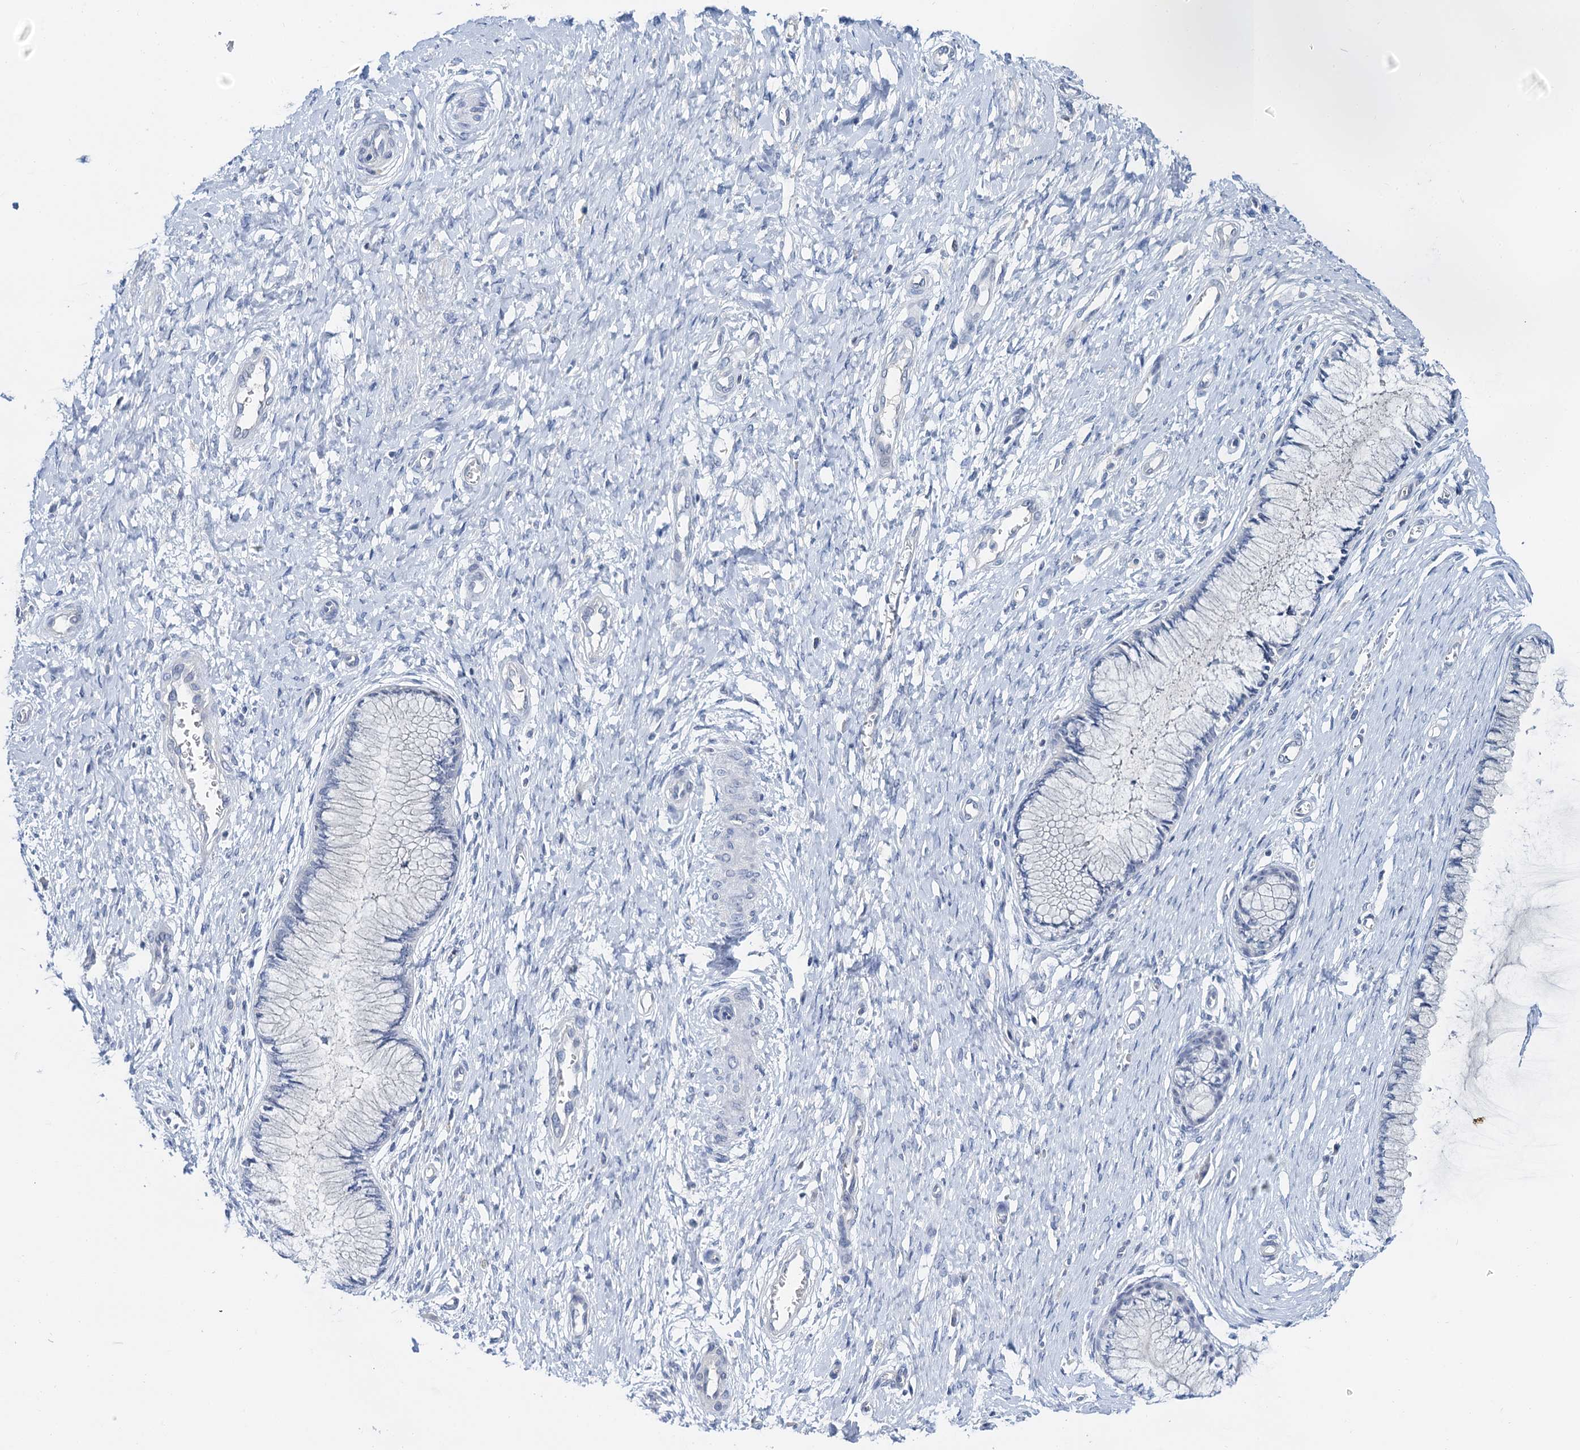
{"staining": {"intensity": "negative", "quantity": "none", "location": "none"}, "tissue": "cervix", "cell_type": "Glandular cells", "image_type": "normal", "snomed": [{"axis": "morphology", "description": "Normal tissue, NOS"}, {"axis": "topography", "description": "Cervix"}], "caption": "Immunohistochemistry (IHC) image of normal human cervix stained for a protein (brown), which shows no positivity in glandular cells.", "gene": "NOP2", "patient": {"sex": "female", "age": 55}}